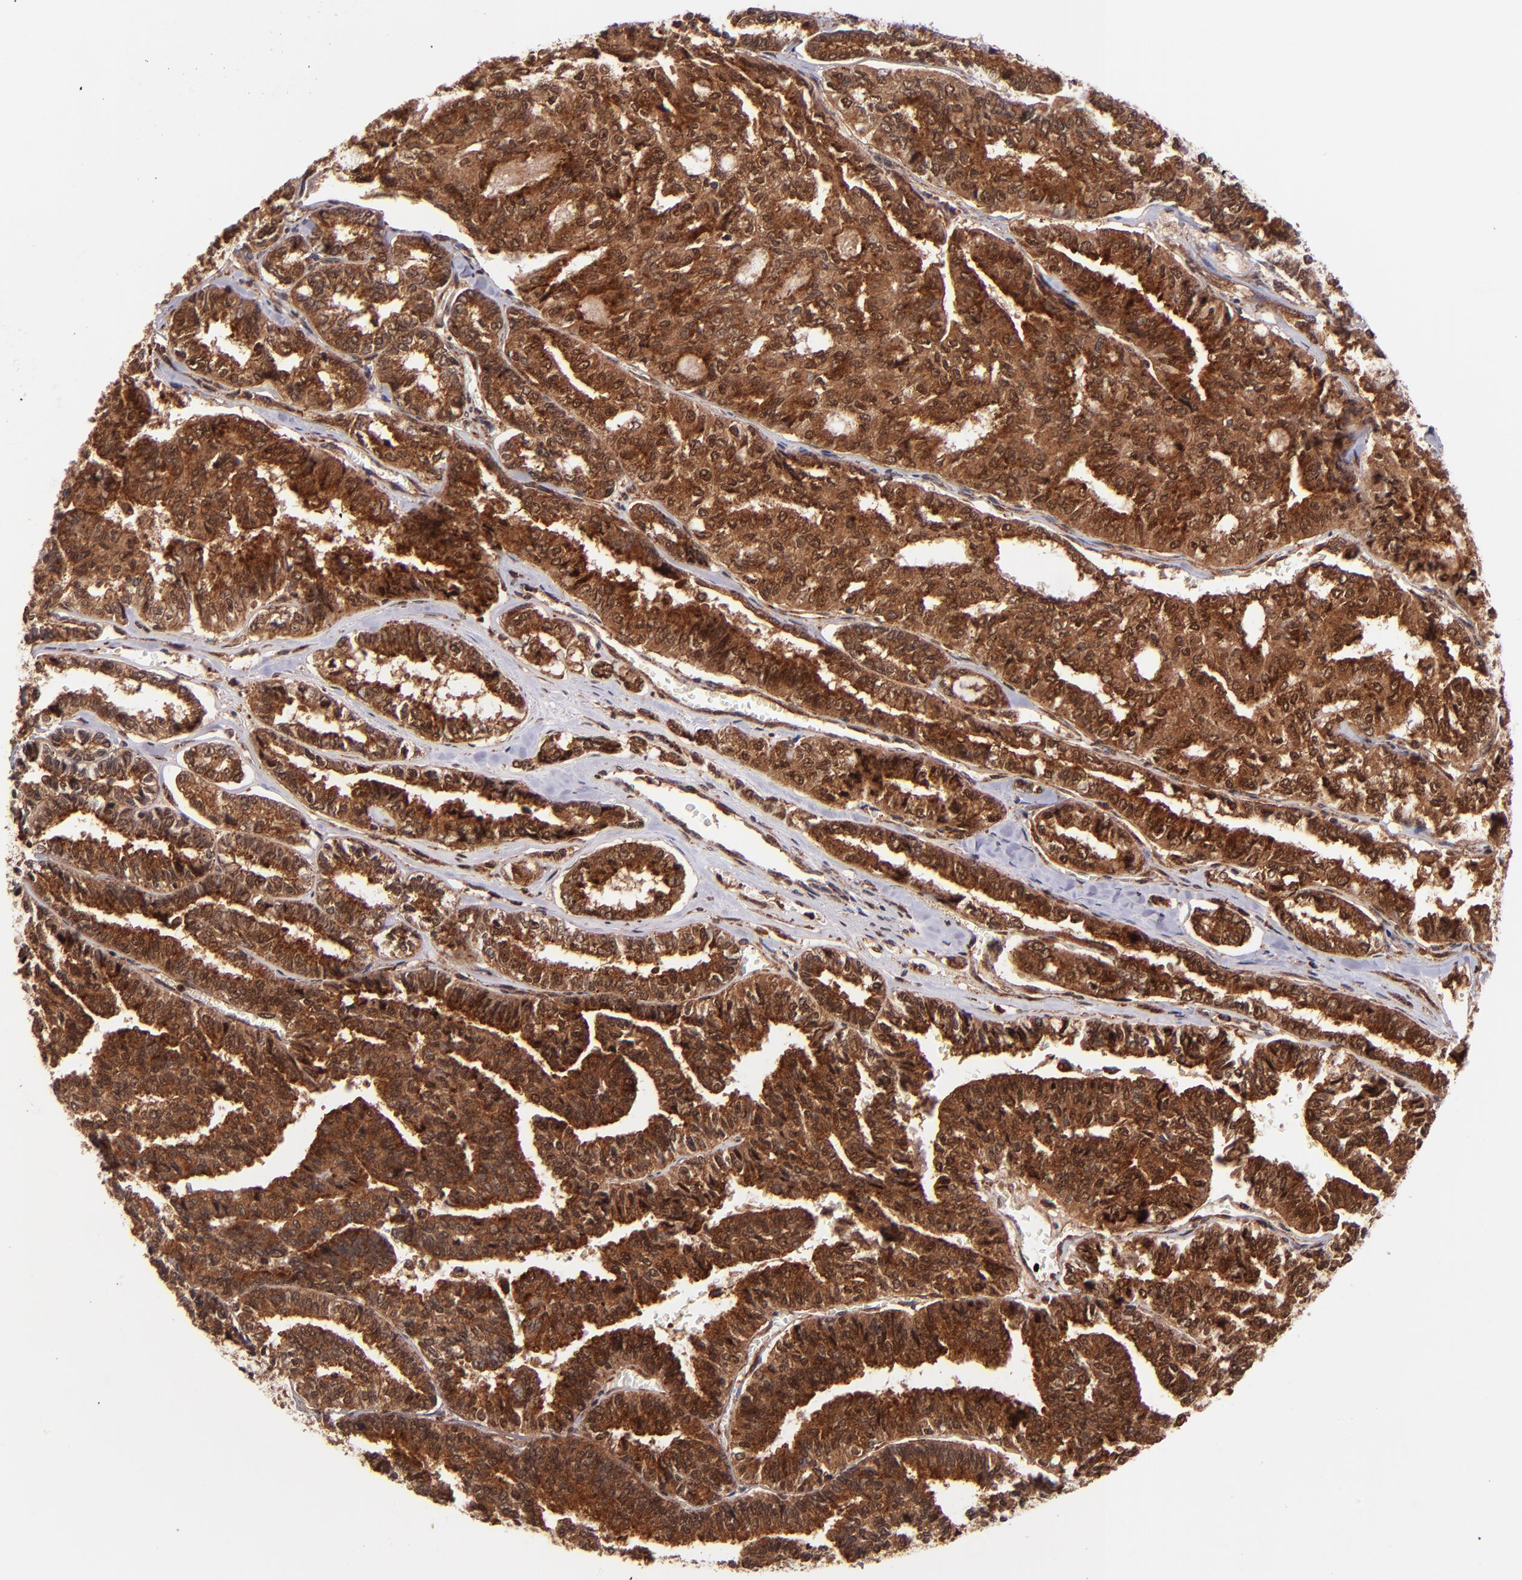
{"staining": {"intensity": "strong", "quantity": ">75%", "location": "cytoplasmic/membranous"}, "tissue": "thyroid cancer", "cell_type": "Tumor cells", "image_type": "cancer", "snomed": [{"axis": "morphology", "description": "Papillary adenocarcinoma, NOS"}, {"axis": "topography", "description": "Thyroid gland"}], "caption": "Immunohistochemical staining of thyroid cancer (papillary adenocarcinoma) exhibits strong cytoplasmic/membranous protein staining in about >75% of tumor cells.", "gene": "STX8", "patient": {"sex": "female", "age": 35}}